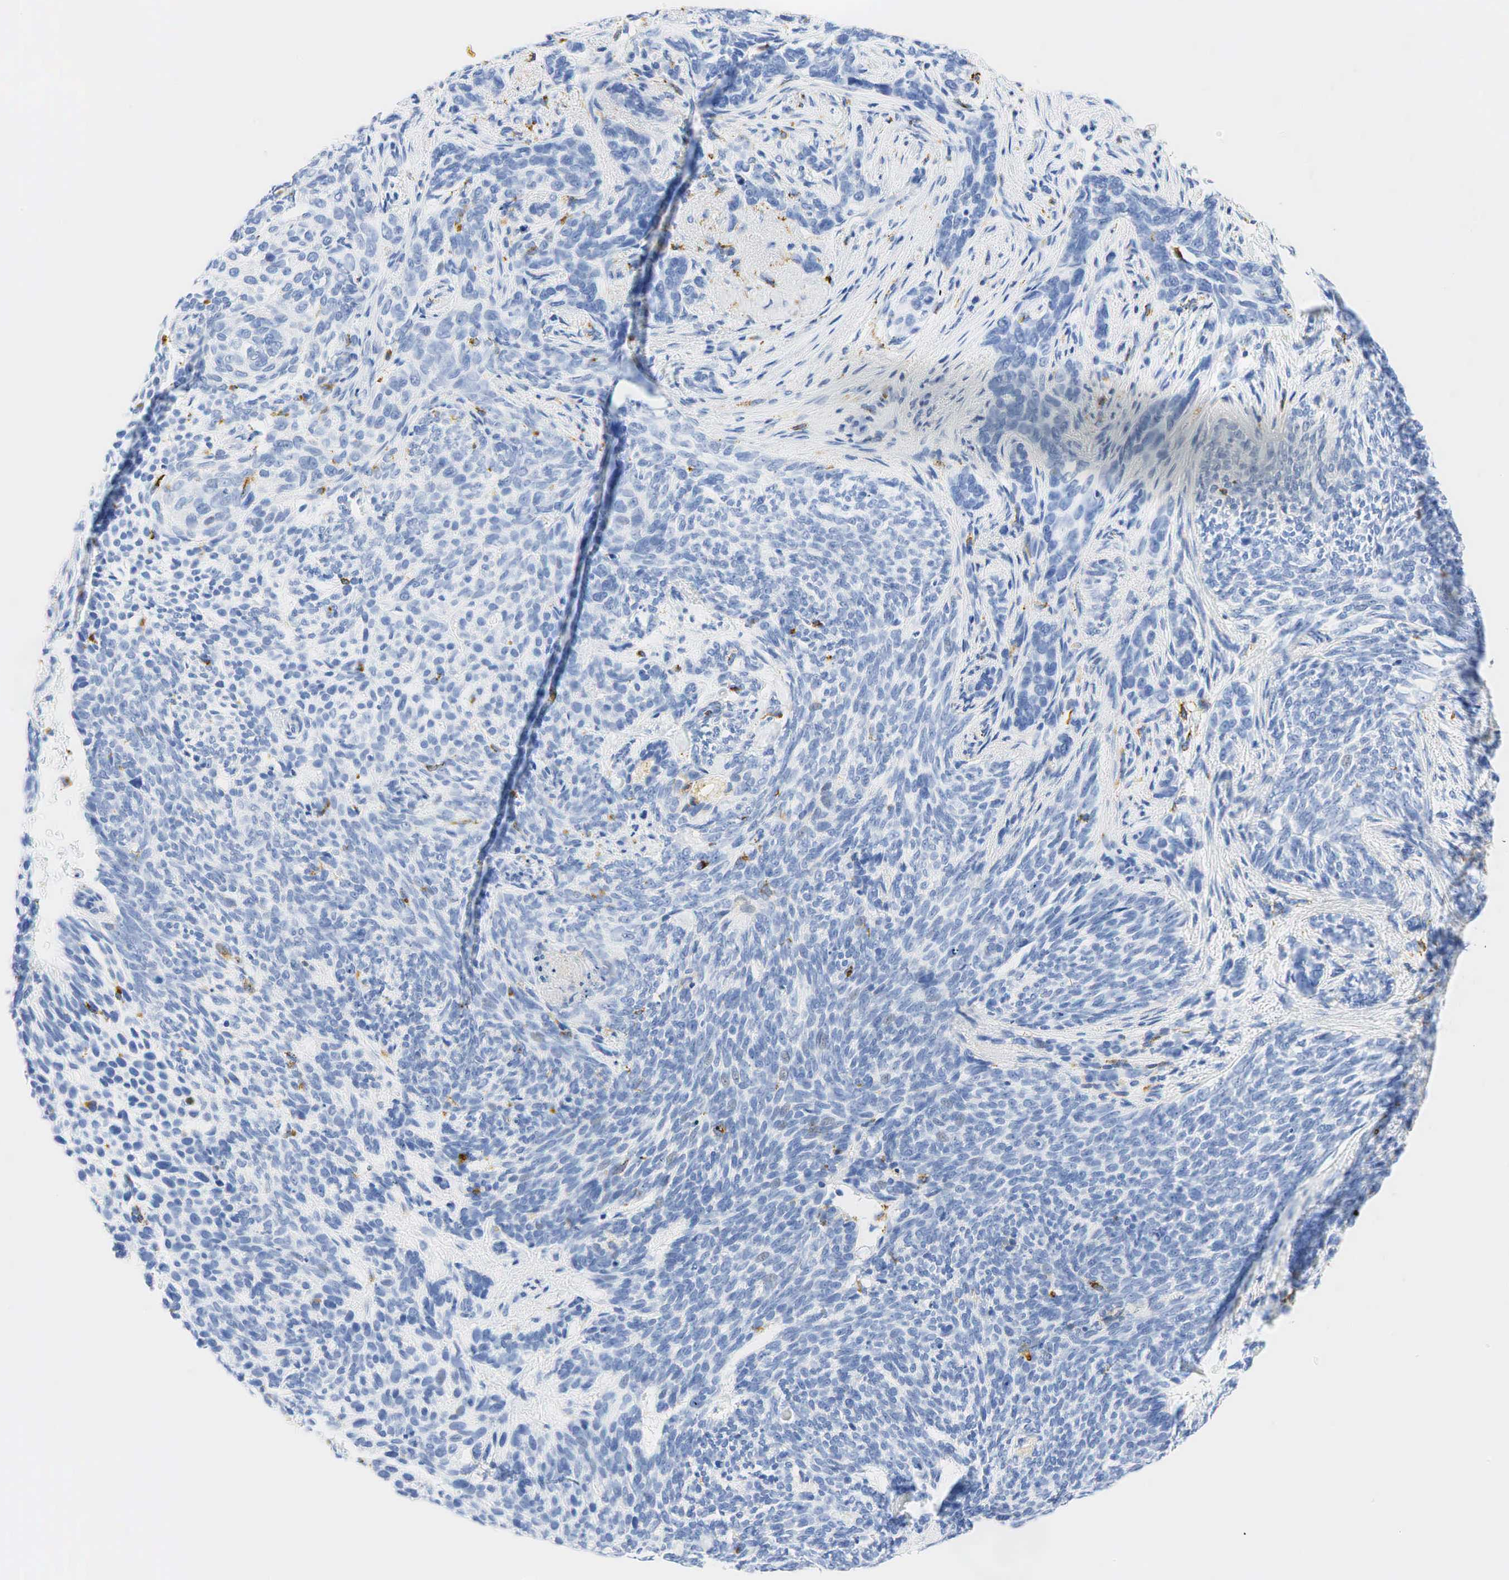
{"staining": {"intensity": "negative", "quantity": "none", "location": "none"}, "tissue": "skin cancer", "cell_type": "Tumor cells", "image_type": "cancer", "snomed": [{"axis": "morphology", "description": "Basal cell carcinoma"}, {"axis": "topography", "description": "Skin"}], "caption": "This is an IHC histopathology image of skin cancer. There is no positivity in tumor cells.", "gene": "CD68", "patient": {"sex": "male", "age": 89}}